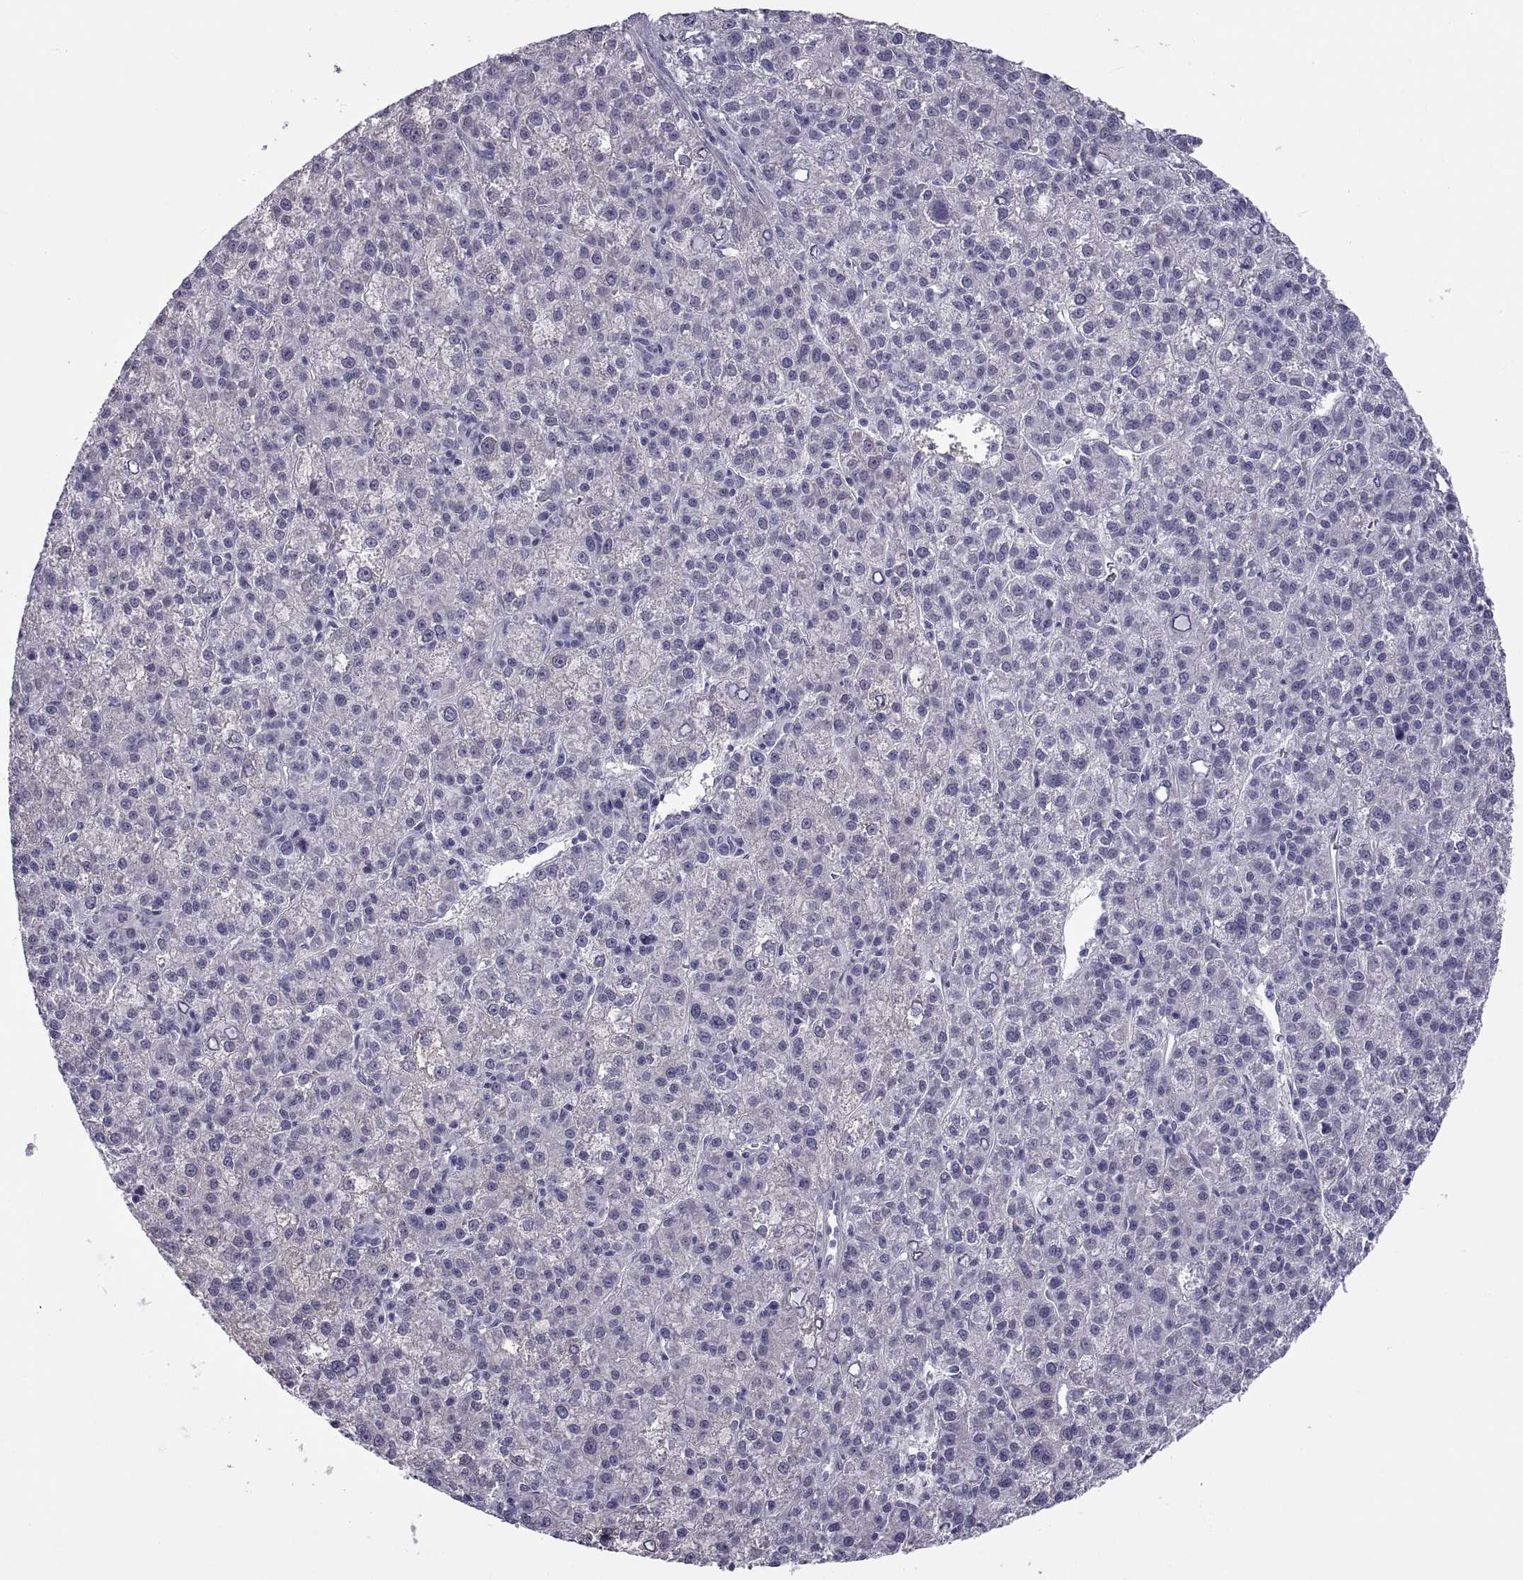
{"staining": {"intensity": "negative", "quantity": "none", "location": "none"}, "tissue": "liver cancer", "cell_type": "Tumor cells", "image_type": "cancer", "snomed": [{"axis": "morphology", "description": "Carcinoma, Hepatocellular, NOS"}, {"axis": "topography", "description": "Liver"}], "caption": "Tumor cells show no significant protein expression in liver cancer (hepatocellular carcinoma).", "gene": "MAGEB1", "patient": {"sex": "female", "age": 60}}